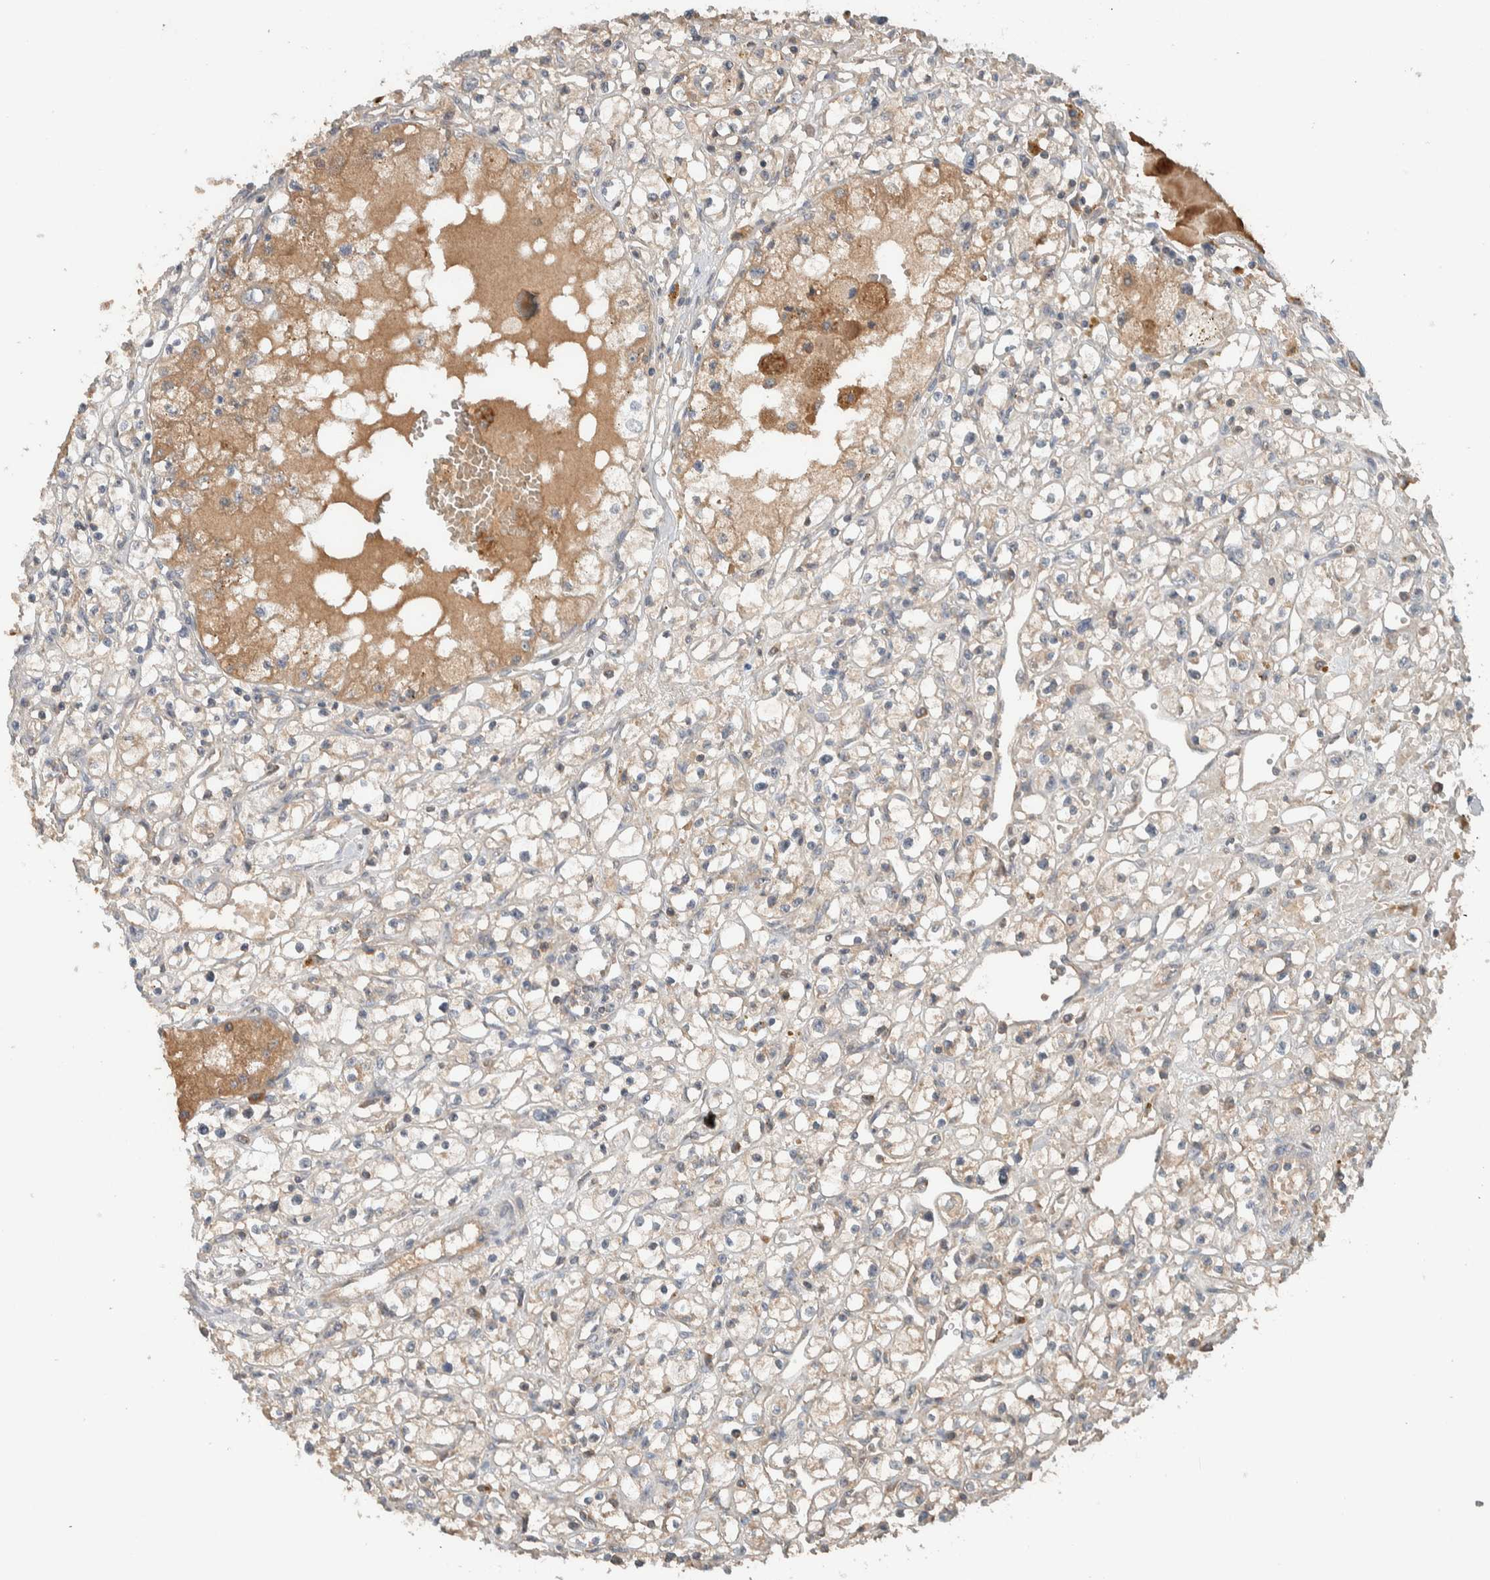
{"staining": {"intensity": "weak", "quantity": "<25%", "location": "cytoplasmic/membranous"}, "tissue": "renal cancer", "cell_type": "Tumor cells", "image_type": "cancer", "snomed": [{"axis": "morphology", "description": "Adenocarcinoma, NOS"}, {"axis": "topography", "description": "Kidney"}], "caption": "Tumor cells show no significant positivity in renal cancer. (DAB (3,3'-diaminobenzidine) immunohistochemistry (IHC) visualized using brightfield microscopy, high magnification).", "gene": "ARMC7", "patient": {"sex": "male", "age": 56}}